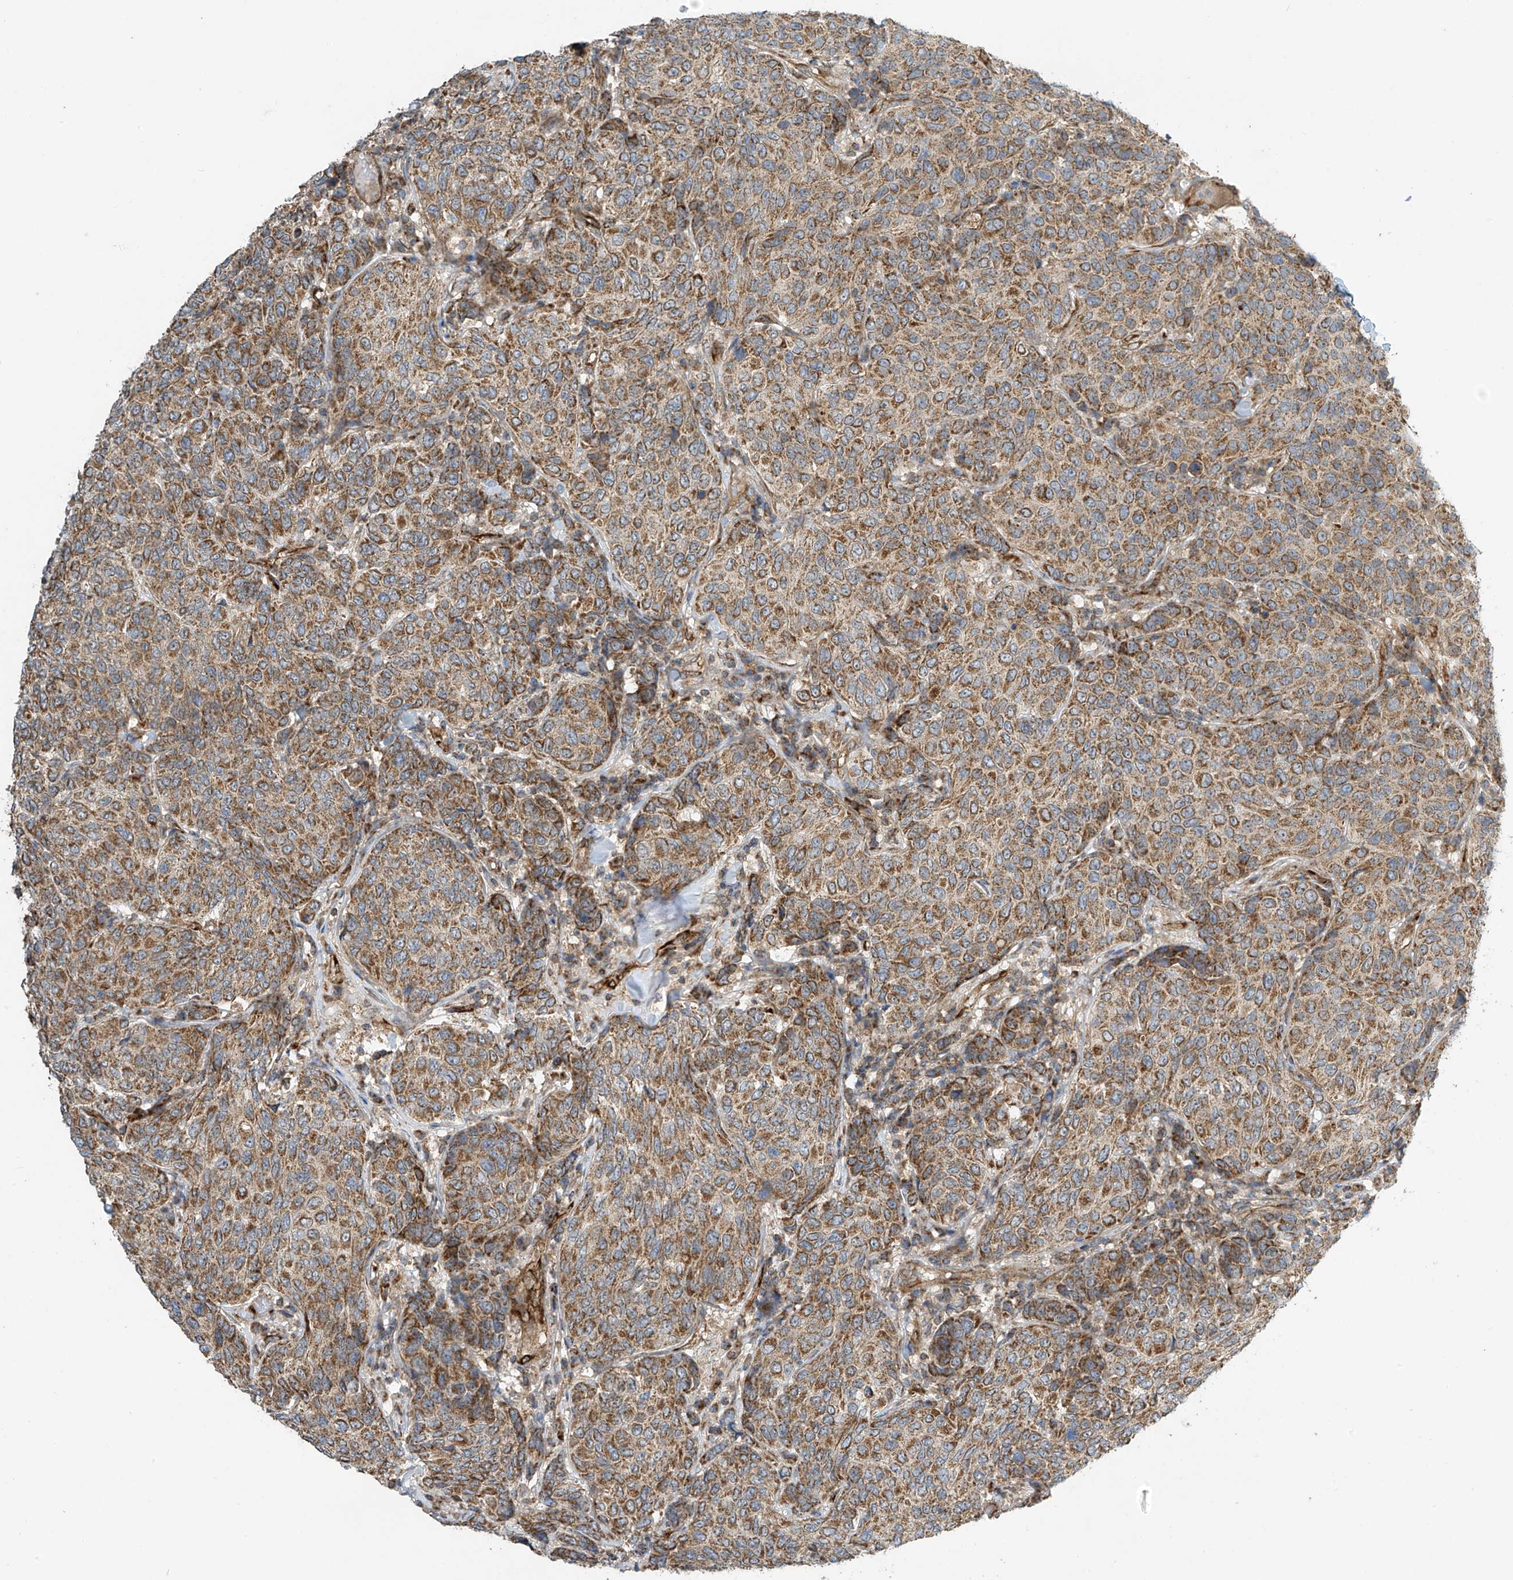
{"staining": {"intensity": "moderate", "quantity": ">75%", "location": "cytoplasmic/membranous"}, "tissue": "breast cancer", "cell_type": "Tumor cells", "image_type": "cancer", "snomed": [{"axis": "morphology", "description": "Duct carcinoma"}, {"axis": "topography", "description": "Breast"}], "caption": "Protein expression analysis of breast cancer displays moderate cytoplasmic/membranous expression in about >75% of tumor cells. The protein of interest is stained brown, and the nuclei are stained in blue (DAB (3,3'-diaminobenzidine) IHC with brightfield microscopy, high magnification).", "gene": "METTL6", "patient": {"sex": "female", "age": 55}}